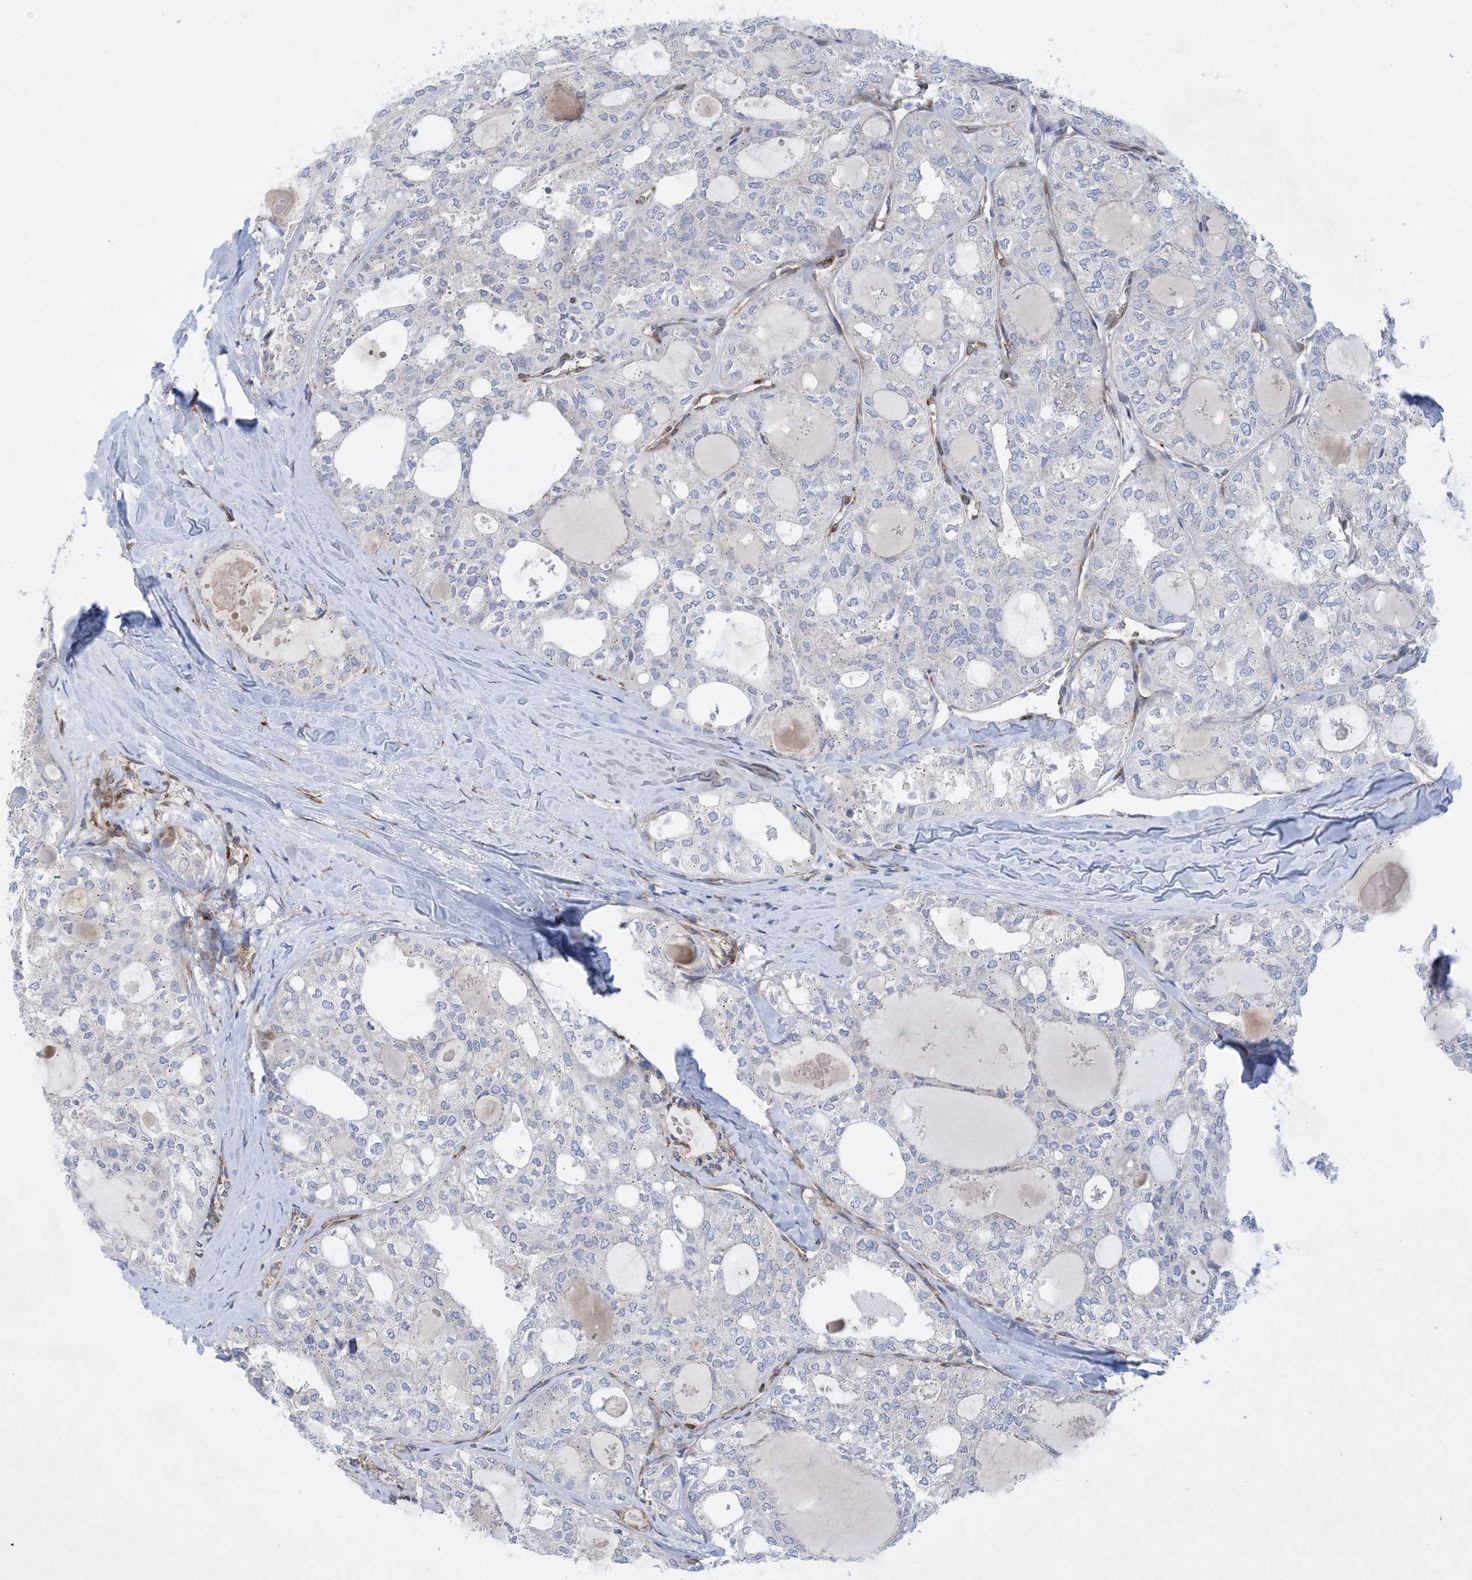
{"staining": {"intensity": "negative", "quantity": "none", "location": "none"}, "tissue": "thyroid cancer", "cell_type": "Tumor cells", "image_type": "cancer", "snomed": [{"axis": "morphology", "description": "Follicular adenoma carcinoma, NOS"}, {"axis": "topography", "description": "Thyroid gland"}], "caption": "An IHC histopathology image of thyroid cancer is shown. There is no staining in tumor cells of thyroid cancer.", "gene": "RBMS3", "patient": {"sex": "male", "age": 75}}